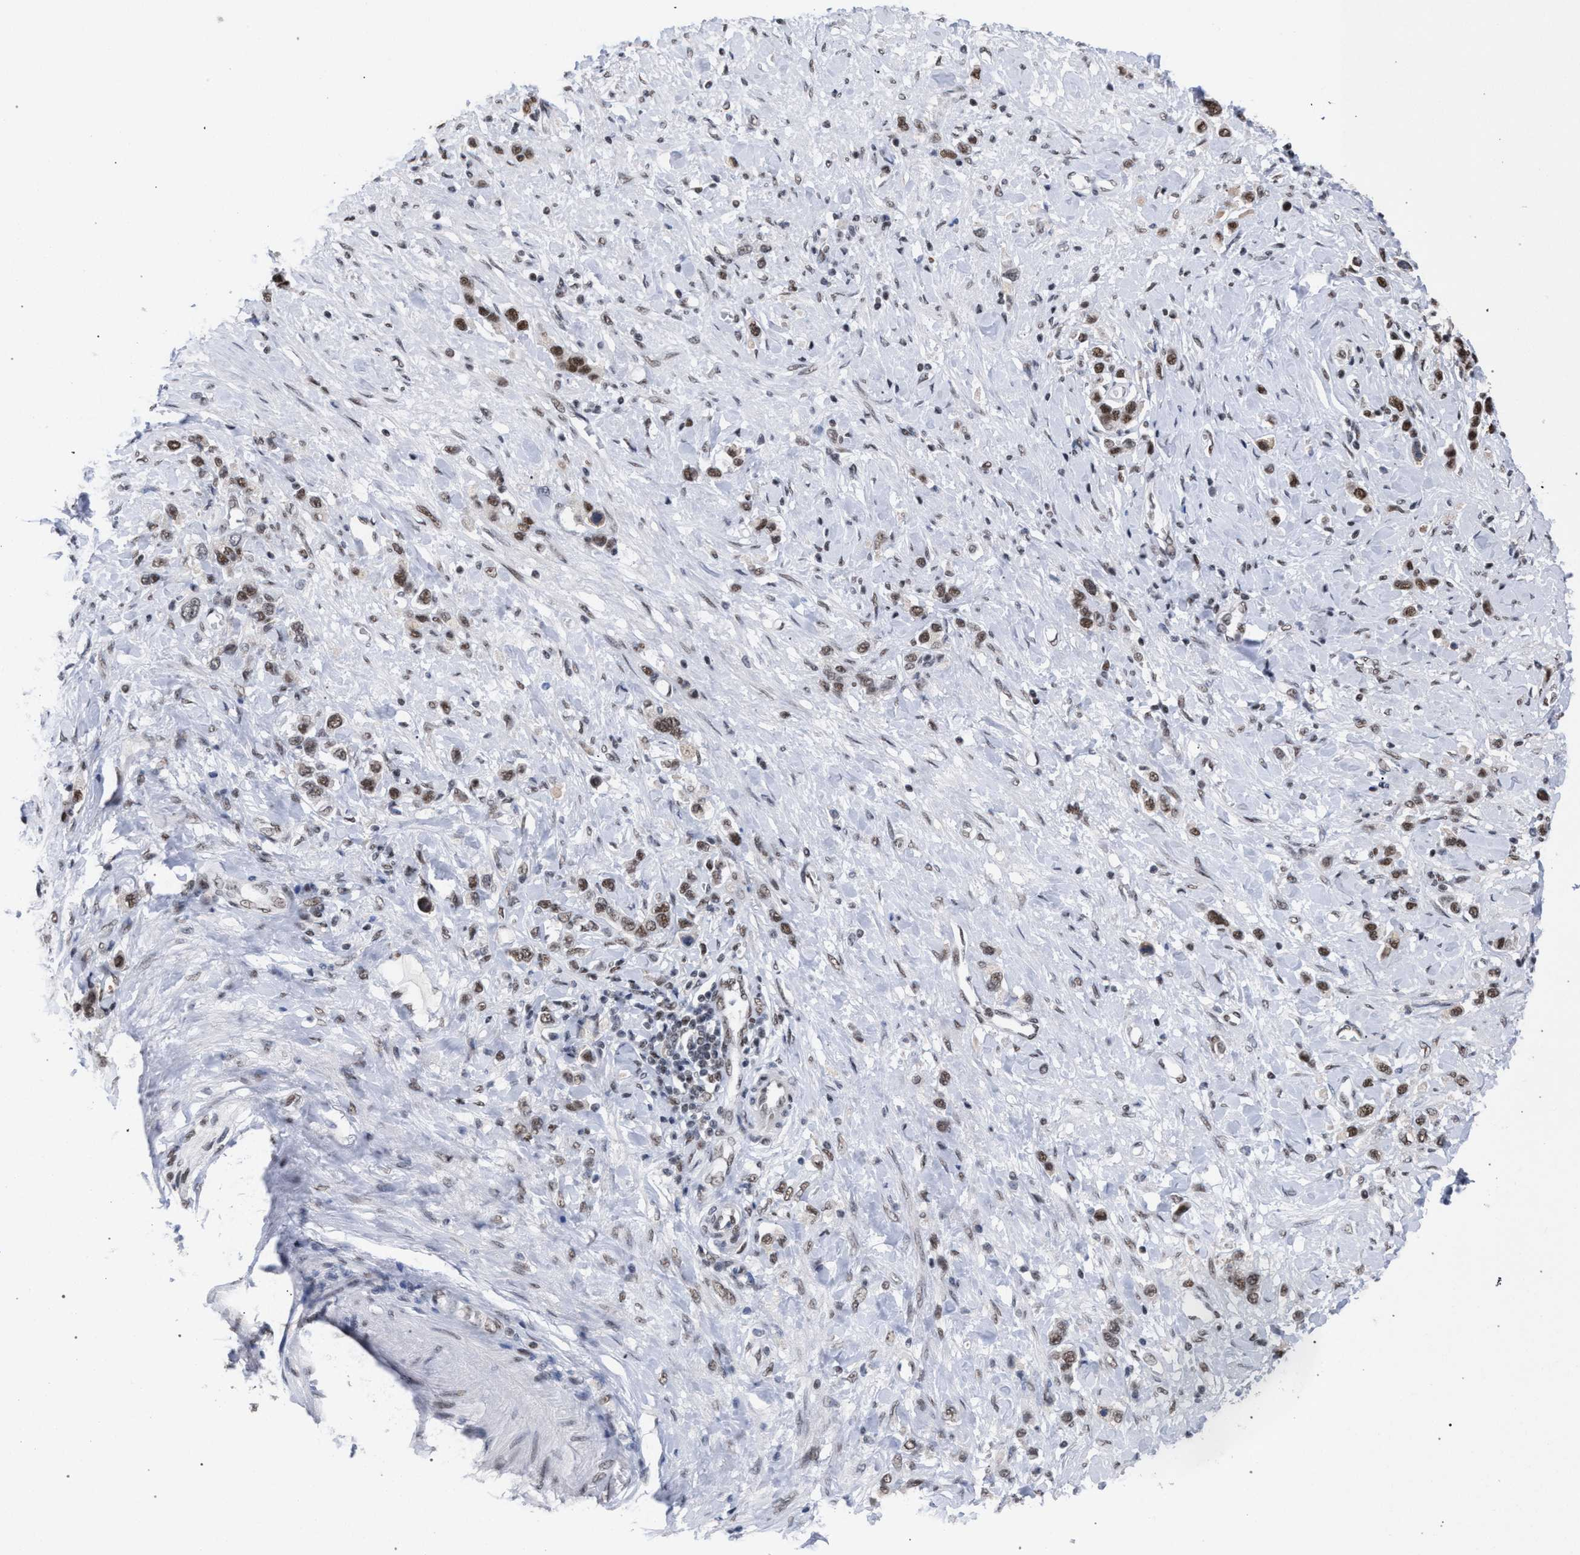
{"staining": {"intensity": "moderate", "quantity": ">75%", "location": "nuclear"}, "tissue": "stomach cancer", "cell_type": "Tumor cells", "image_type": "cancer", "snomed": [{"axis": "morphology", "description": "Adenocarcinoma, NOS"}, {"axis": "topography", "description": "Stomach"}], "caption": "This is an image of immunohistochemistry (IHC) staining of stomach cancer (adenocarcinoma), which shows moderate expression in the nuclear of tumor cells.", "gene": "SCAF4", "patient": {"sex": "female", "age": 65}}